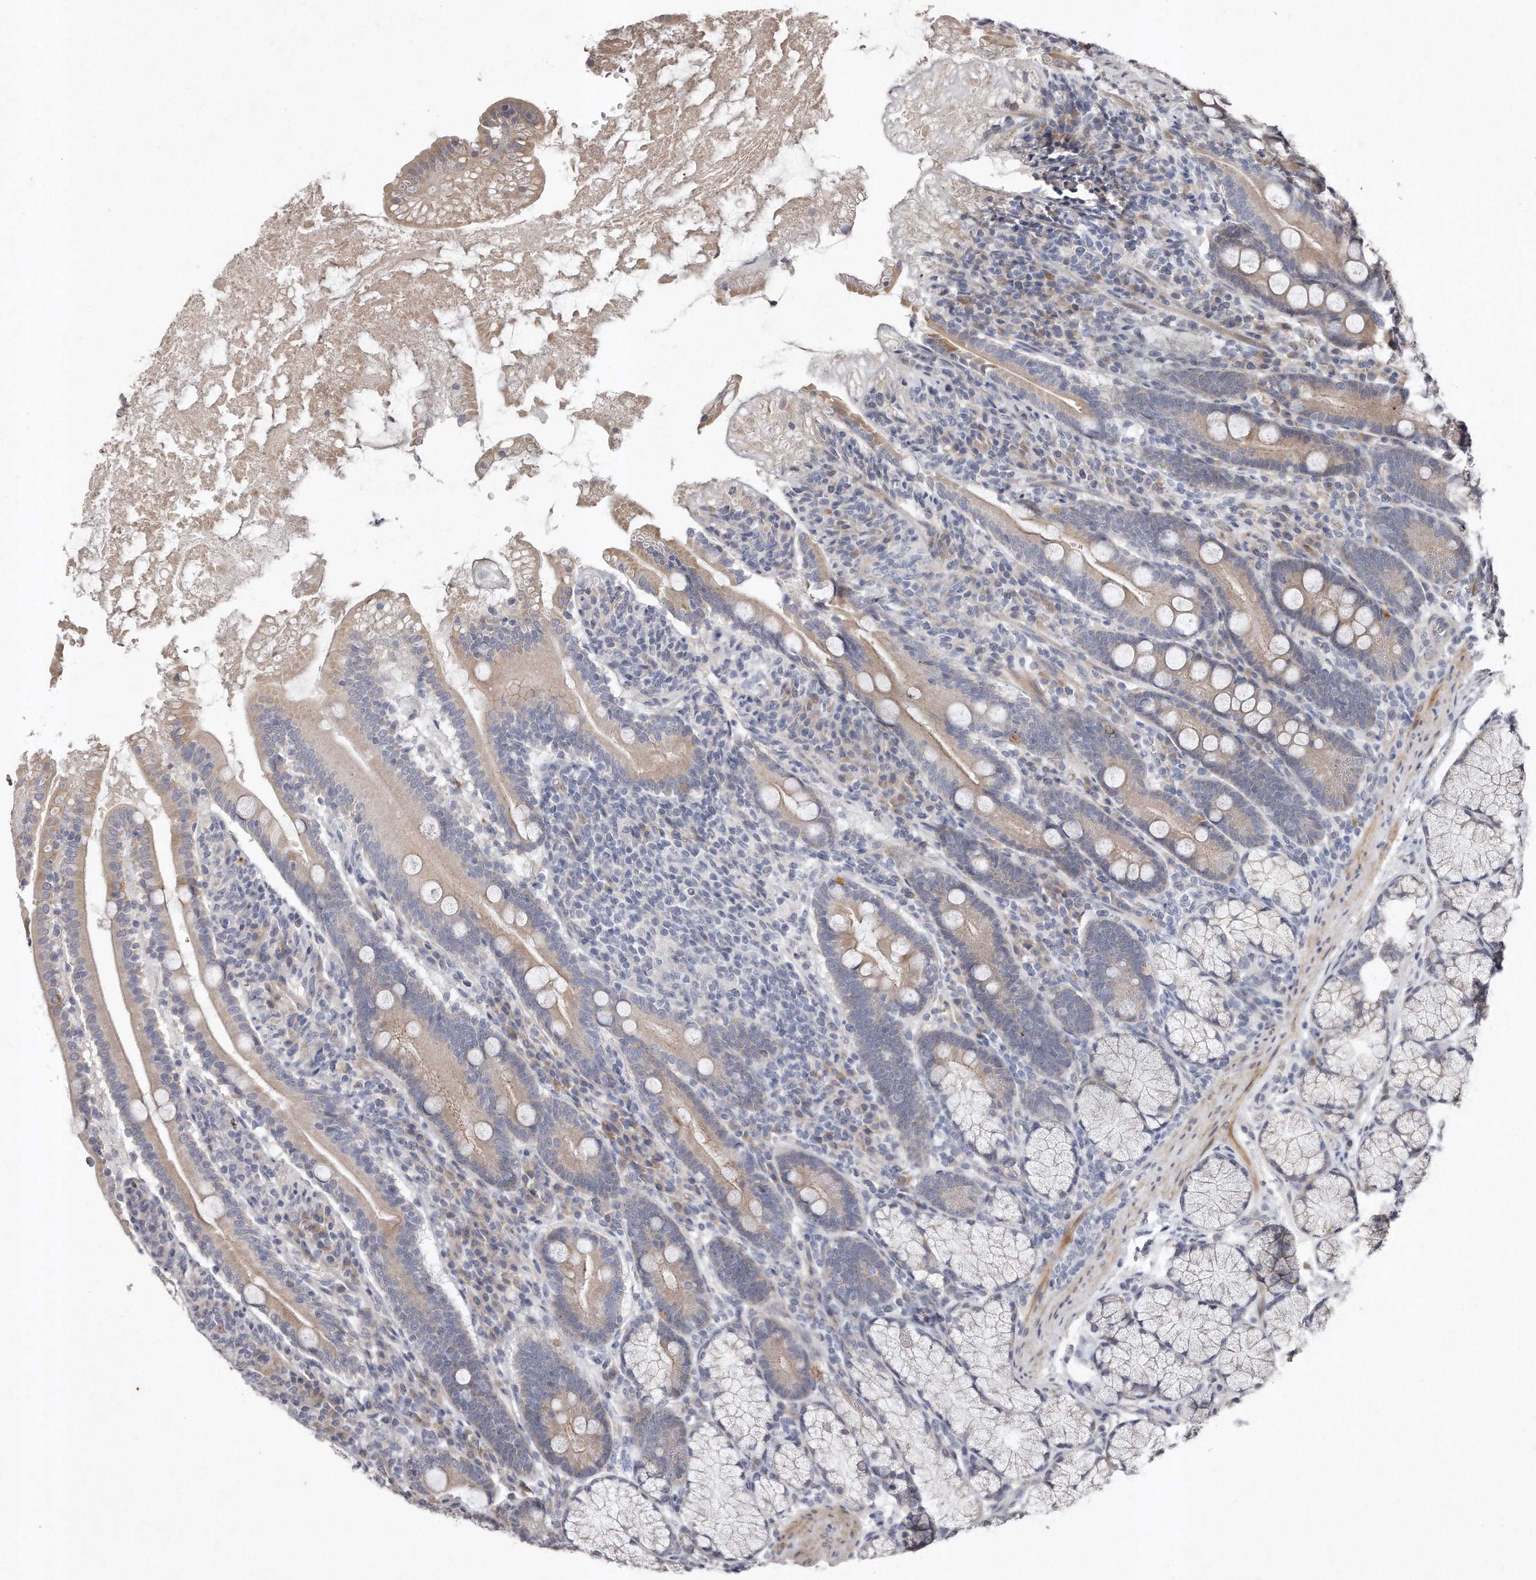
{"staining": {"intensity": "weak", "quantity": "25%-75%", "location": "cytoplasmic/membranous"}, "tissue": "duodenum", "cell_type": "Glandular cells", "image_type": "normal", "snomed": [{"axis": "morphology", "description": "Normal tissue, NOS"}, {"axis": "topography", "description": "Duodenum"}], "caption": "An image of human duodenum stained for a protein exhibits weak cytoplasmic/membranous brown staining in glandular cells. (Brightfield microscopy of DAB IHC at high magnification).", "gene": "TECR", "patient": {"sex": "male", "age": 35}}